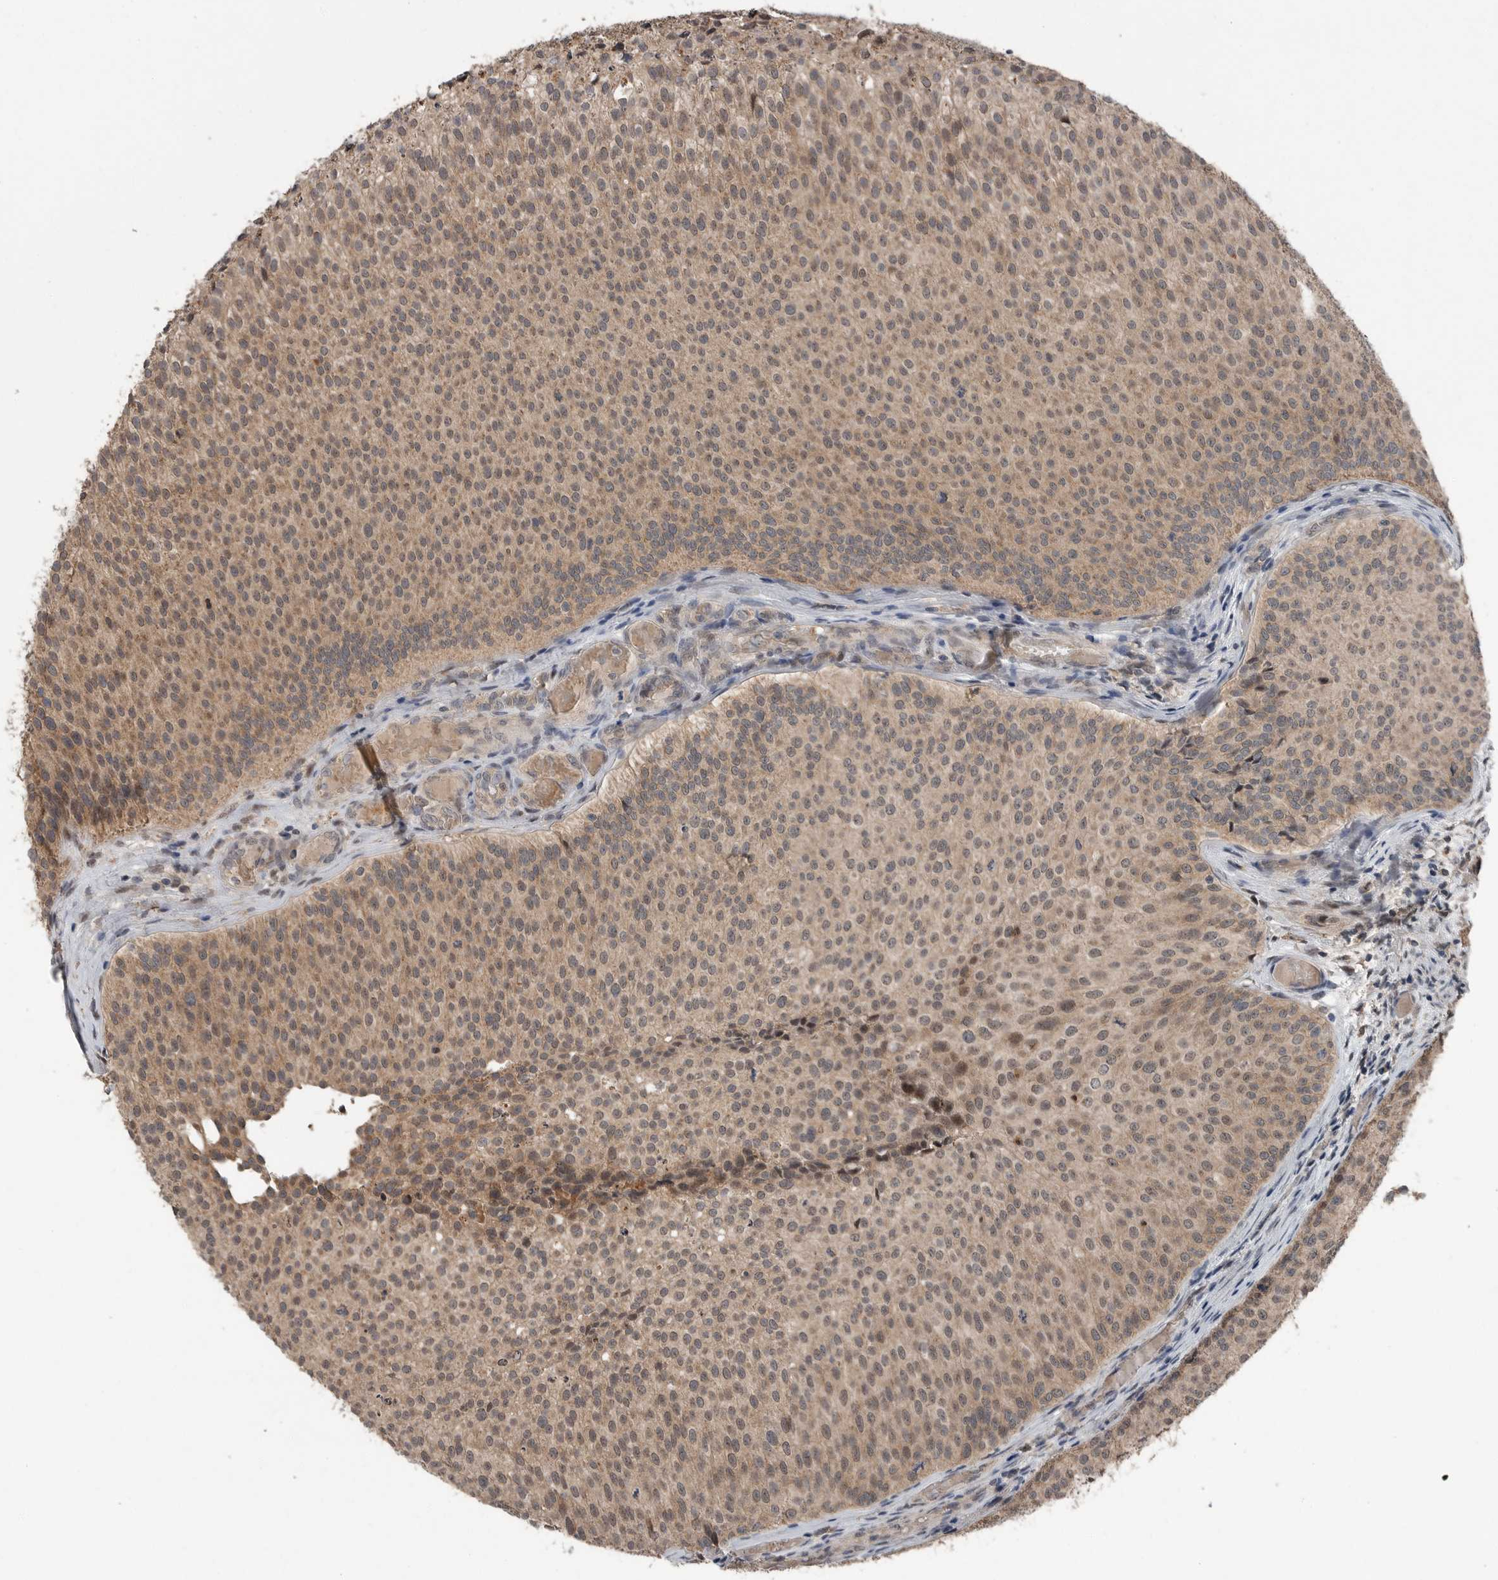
{"staining": {"intensity": "weak", "quantity": ">75%", "location": "cytoplasmic/membranous"}, "tissue": "urothelial cancer", "cell_type": "Tumor cells", "image_type": "cancer", "snomed": [{"axis": "morphology", "description": "Urothelial carcinoma, Low grade"}, {"axis": "topography", "description": "Urinary bladder"}], "caption": "Protein staining of urothelial cancer tissue exhibits weak cytoplasmic/membranous expression in approximately >75% of tumor cells.", "gene": "SCP2", "patient": {"sex": "male", "age": 86}}